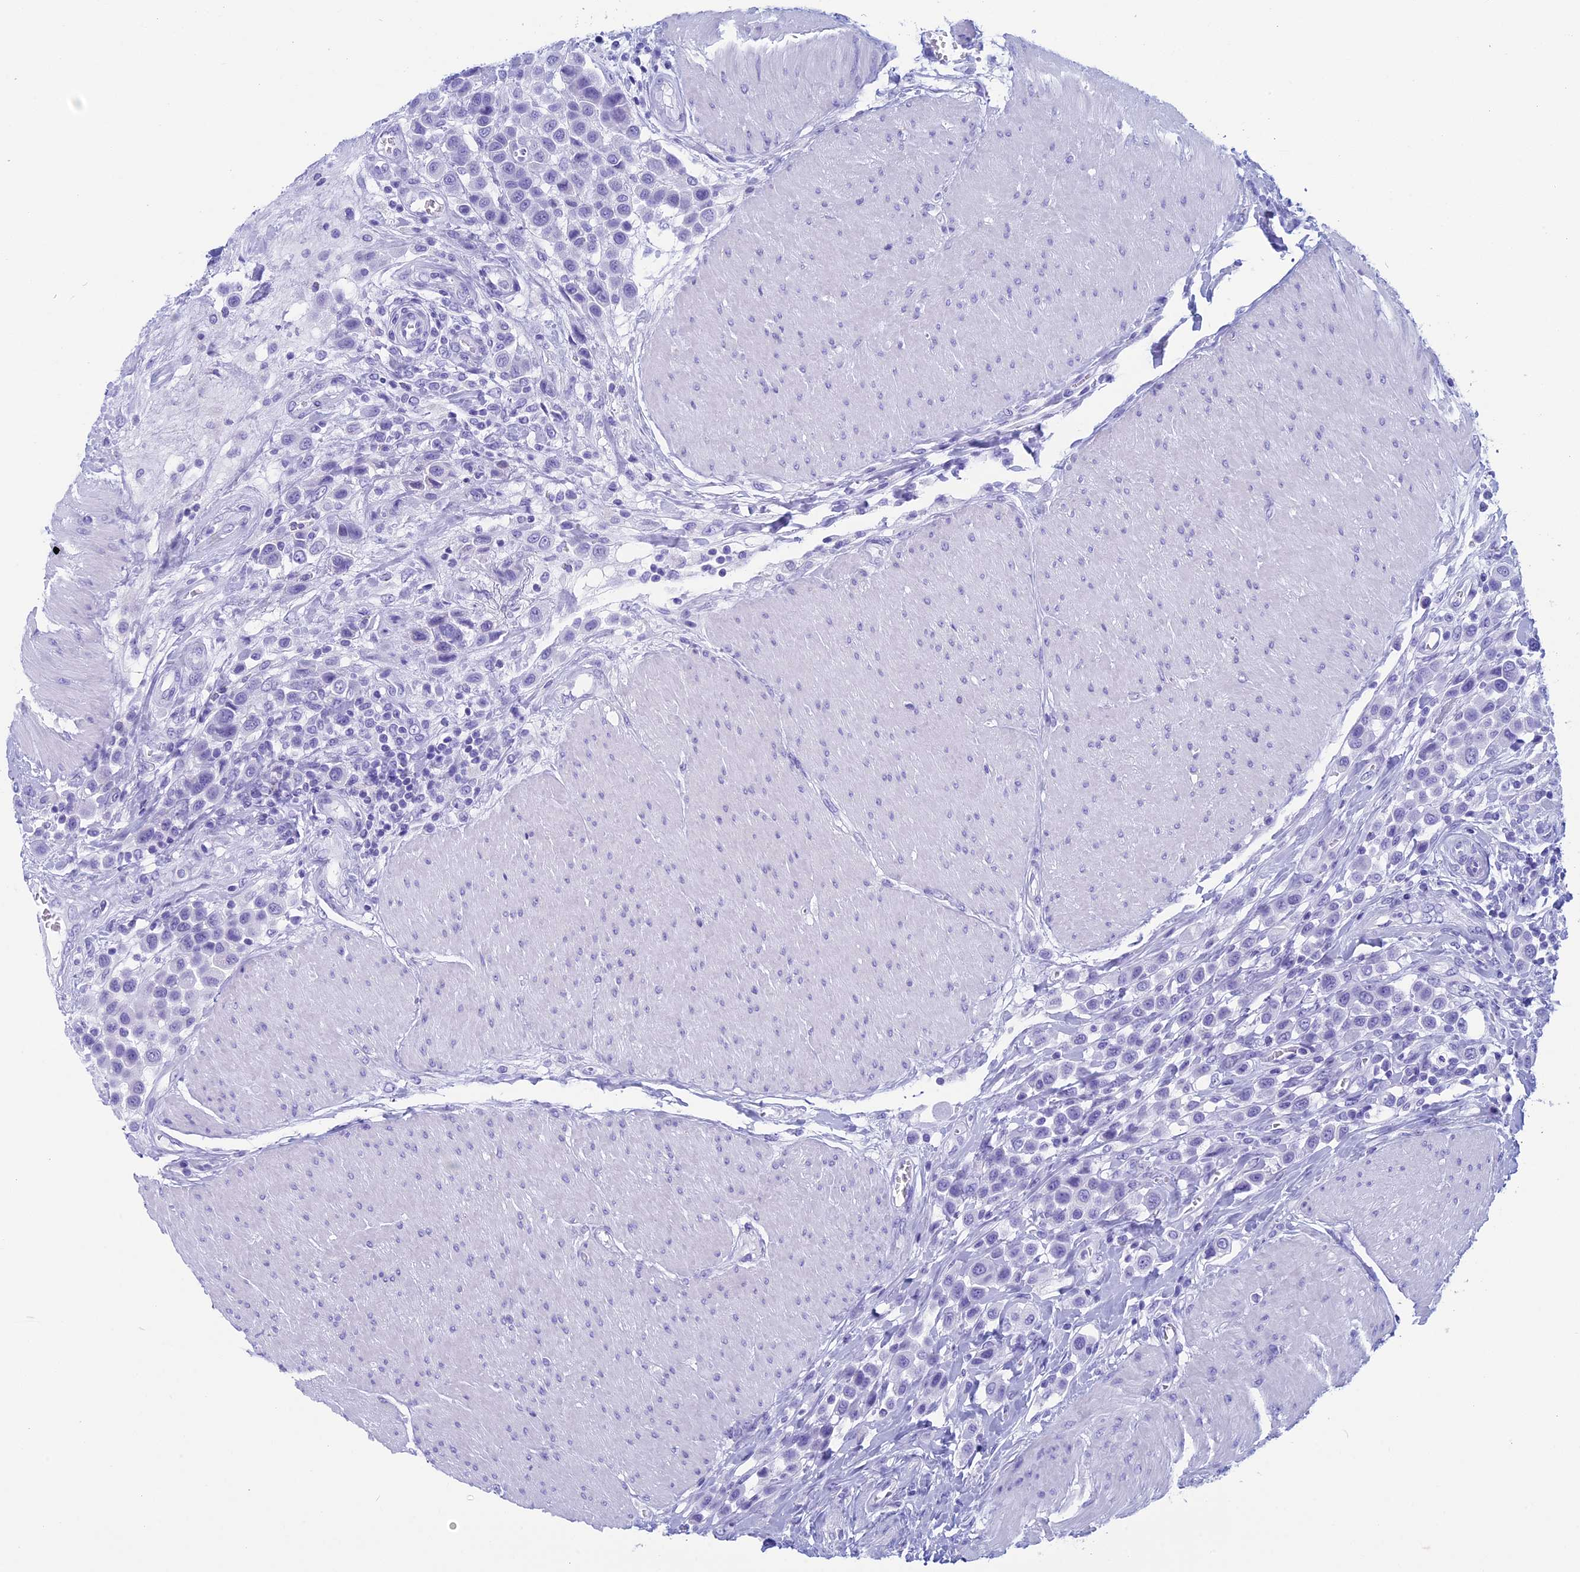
{"staining": {"intensity": "negative", "quantity": "none", "location": "none"}, "tissue": "urothelial cancer", "cell_type": "Tumor cells", "image_type": "cancer", "snomed": [{"axis": "morphology", "description": "Urothelial carcinoma, High grade"}, {"axis": "topography", "description": "Urinary bladder"}], "caption": "Tumor cells show no significant expression in high-grade urothelial carcinoma.", "gene": "FAM169A", "patient": {"sex": "male", "age": 50}}